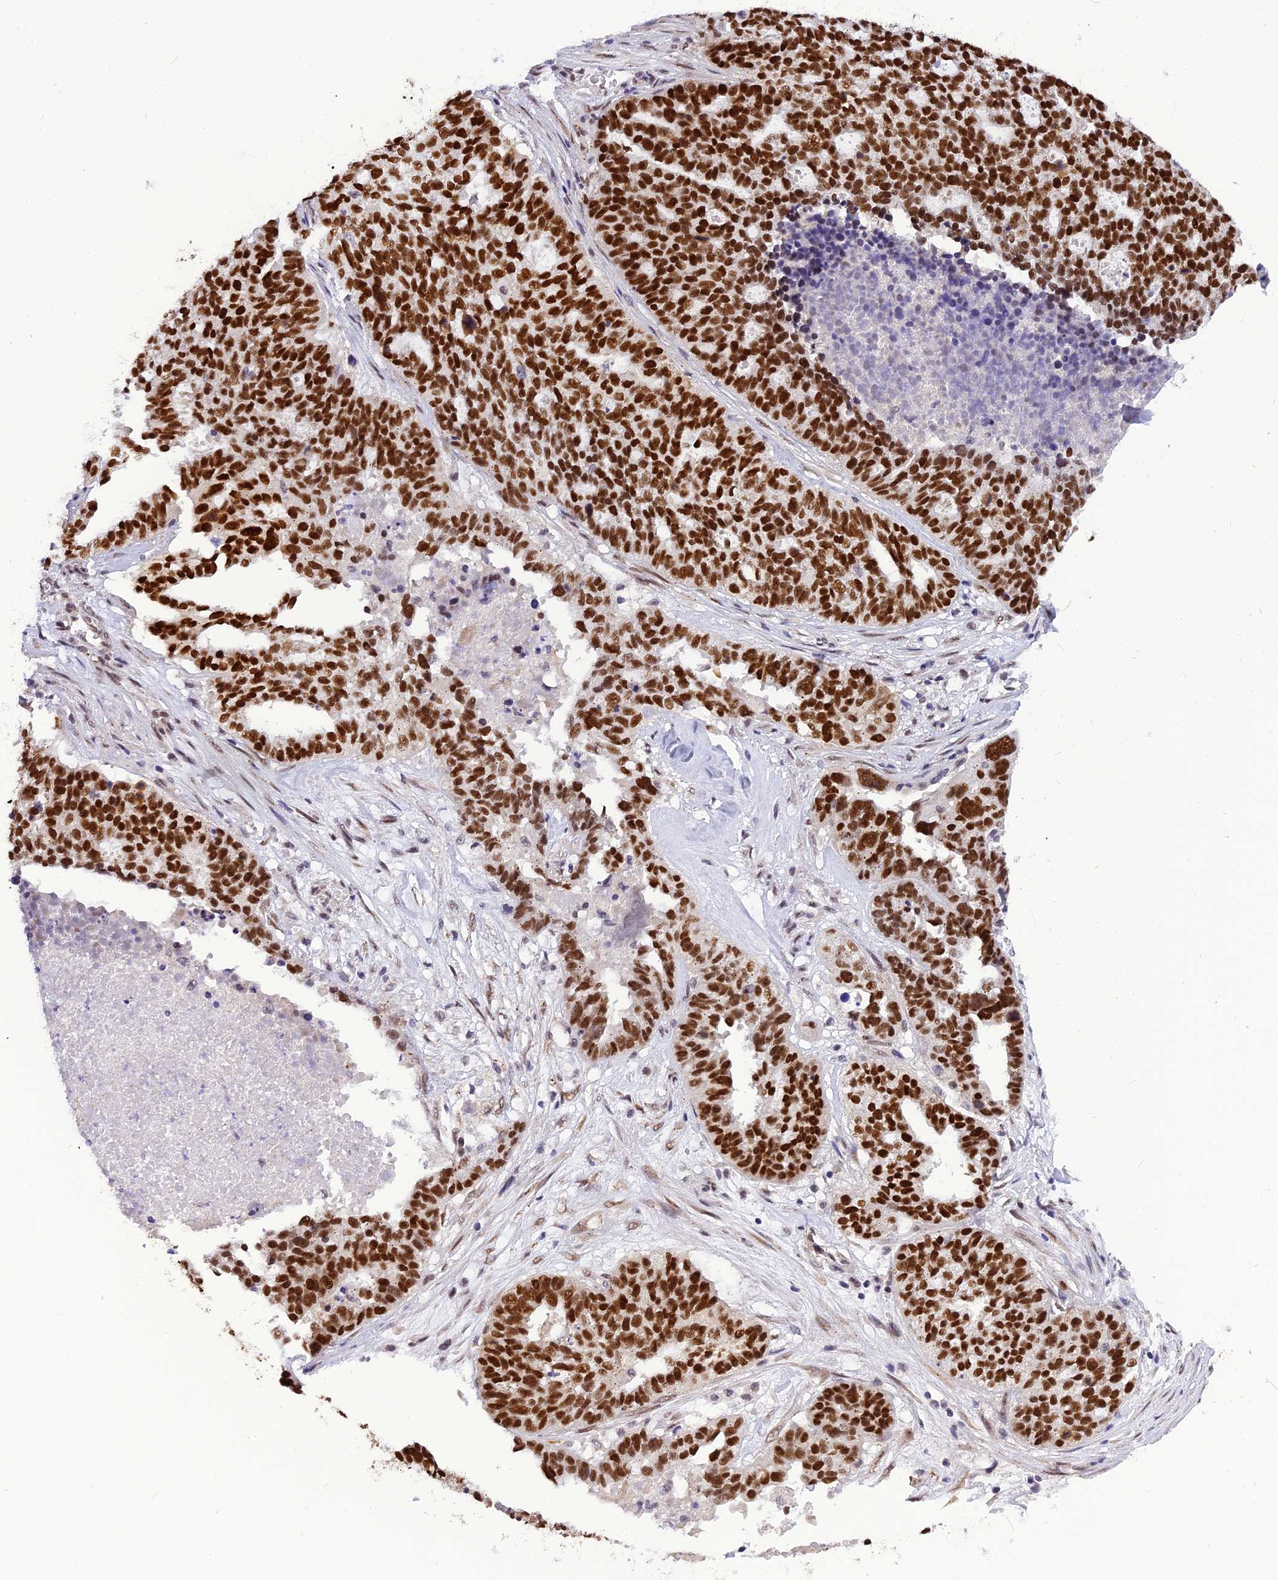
{"staining": {"intensity": "strong", "quantity": ">75%", "location": "nuclear"}, "tissue": "ovarian cancer", "cell_type": "Tumor cells", "image_type": "cancer", "snomed": [{"axis": "morphology", "description": "Cystadenocarcinoma, serous, NOS"}, {"axis": "topography", "description": "Ovary"}], "caption": "Immunohistochemical staining of human serous cystadenocarcinoma (ovarian) reveals strong nuclear protein staining in approximately >75% of tumor cells.", "gene": "IRF2BP1", "patient": {"sex": "female", "age": 59}}